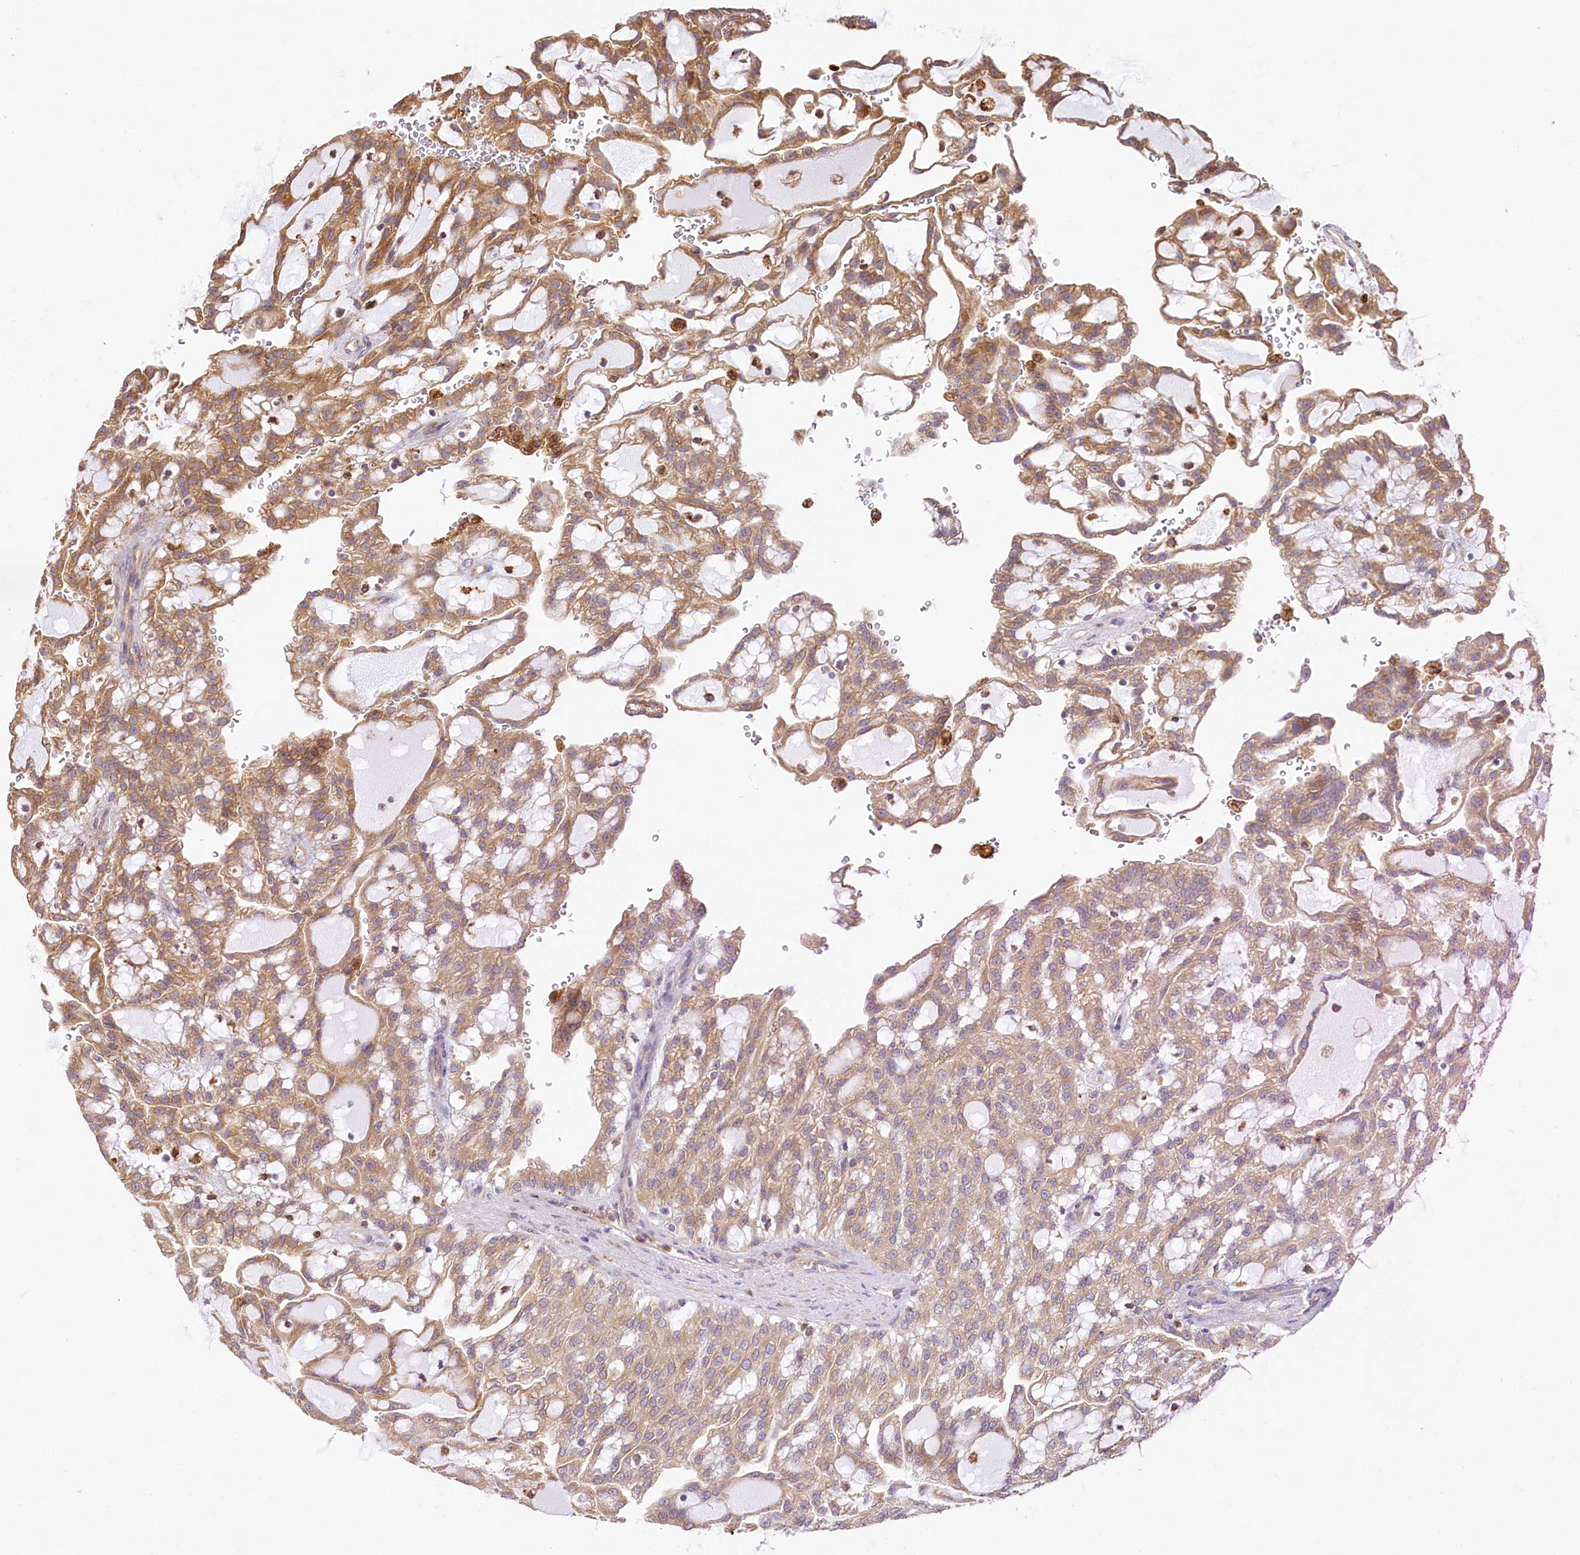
{"staining": {"intensity": "moderate", "quantity": ">75%", "location": "cytoplasmic/membranous"}, "tissue": "renal cancer", "cell_type": "Tumor cells", "image_type": "cancer", "snomed": [{"axis": "morphology", "description": "Adenocarcinoma, NOS"}, {"axis": "topography", "description": "Kidney"}], "caption": "This photomicrograph demonstrates immunohistochemistry staining of human renal cancer (adenocarcinoma), with medium moderate cytoplasmic/membranous positivity in about >75% of tumor cells.", "gene": "PPIP5K2", "patient": {"sex": "male", "age": 63}}